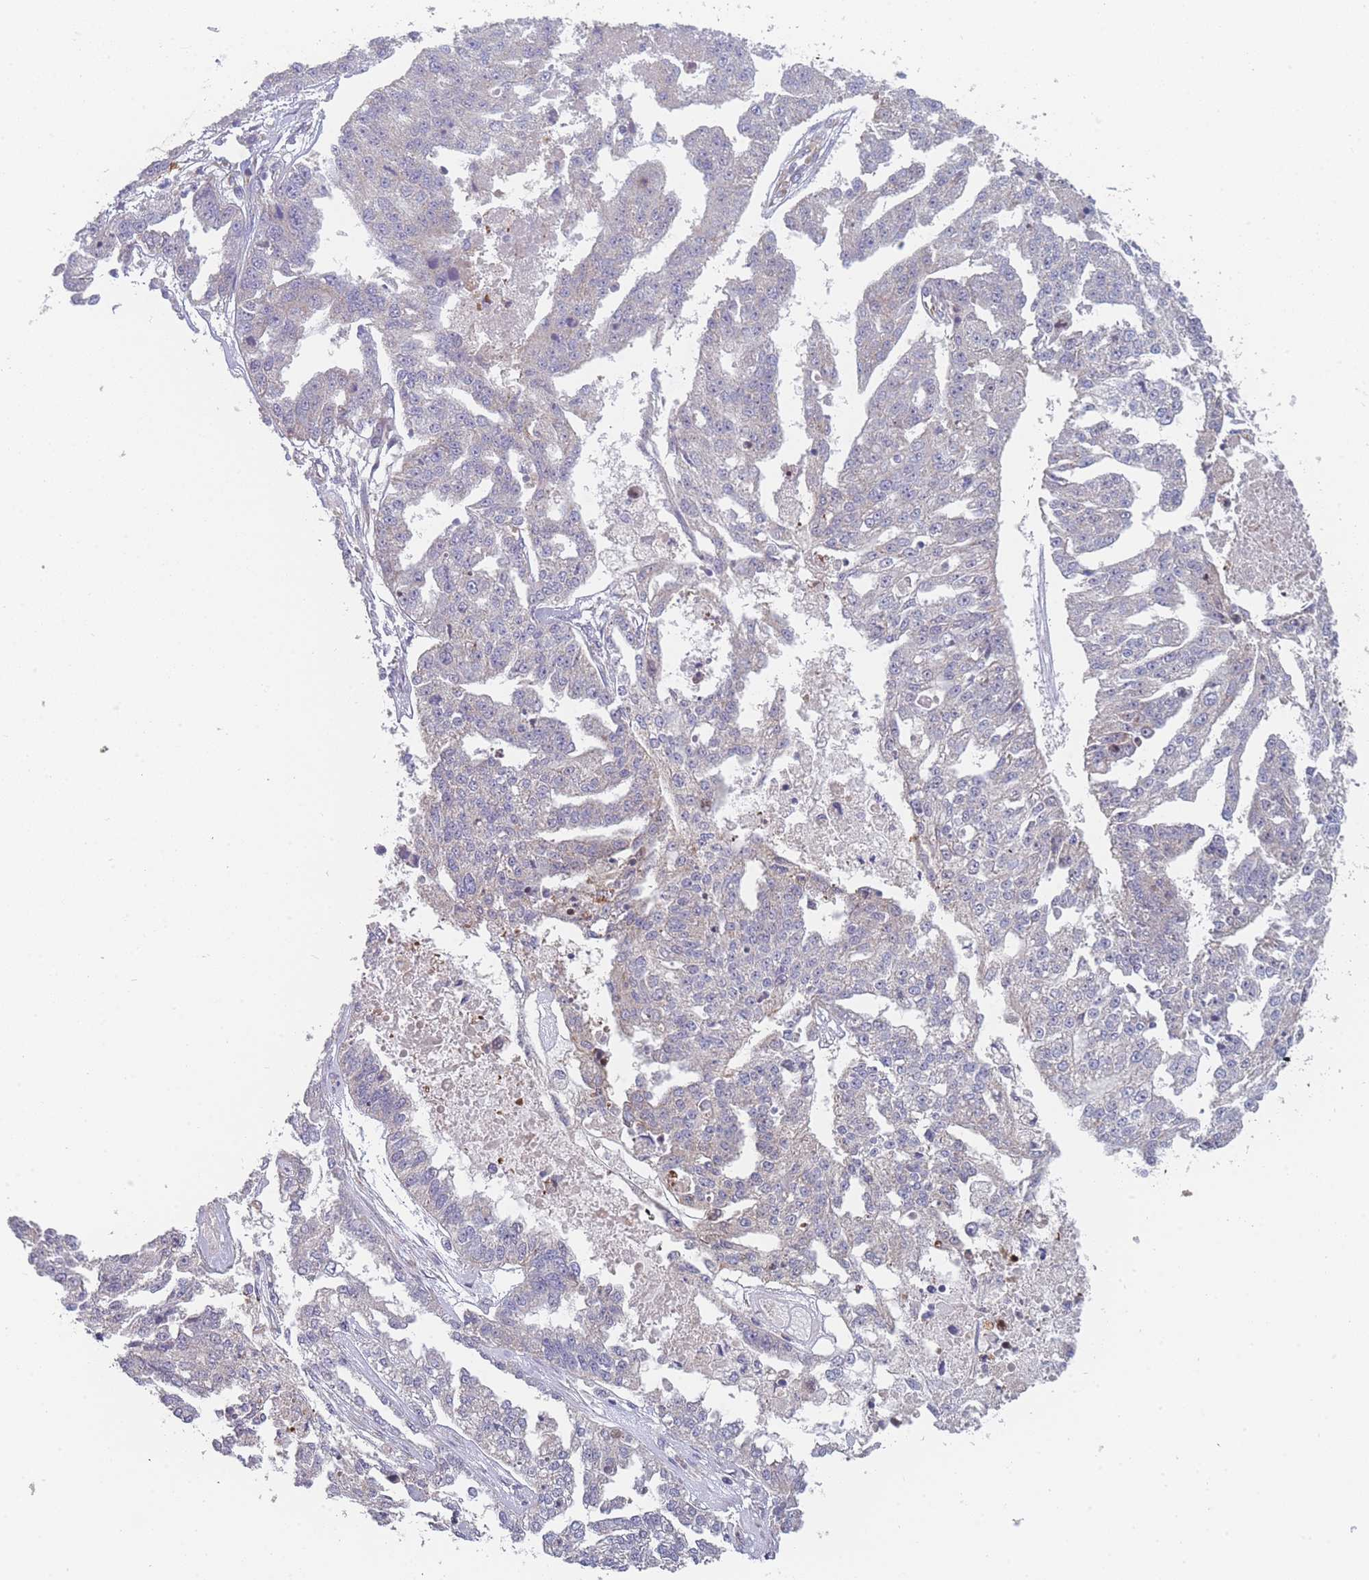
{"staining": {"intensity": "negative", "quantity": "none", "location": "none"}, "tissue": "ovarian cancer", "cell_type": "Tumor cells", "image_type": "cancer", "snomed": [{"axis": "morphology", "description": "Cystadenocarcinoma, serous, NOS"}, {"axis": "topography", "description": "Ovary"}], "caption": "Ovarian serous cystadenocarcinoma stained for a protein using IHC shows no positivity tumor cells.", "gene": "MTRES1", "patient": {"sex": "female", "age": 58}}